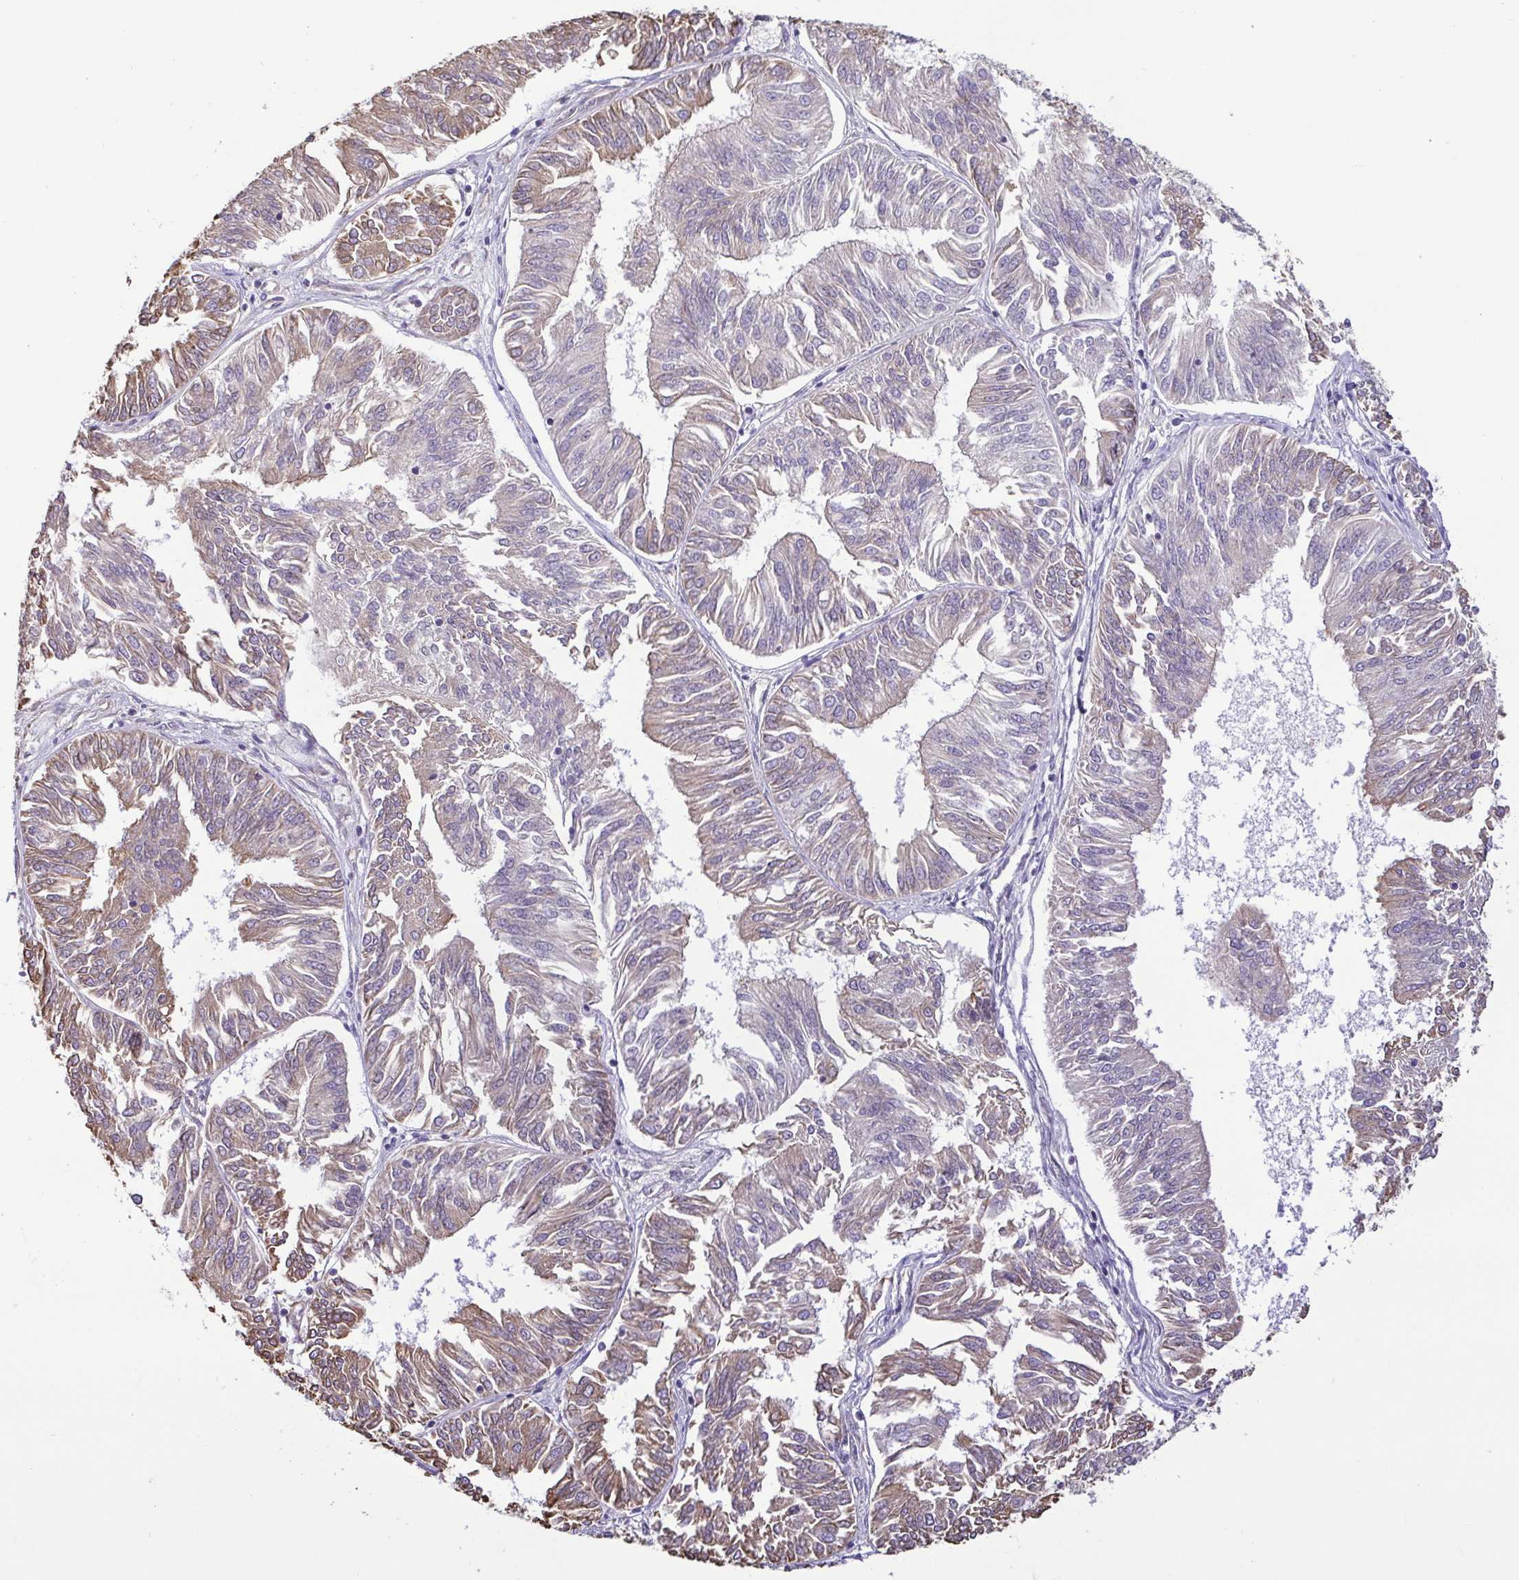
{"staining": {"intensity": "weak", "quantity": "25%-75%", "location": "cytoplasmic/membranous"}, "tissue": "endometrial cancer", "cell_type": "Tumor cells", "image_type": "cancer", "snomed": [{"axis": "morphology", "description": "Adenocarcinoma, NOS"}, {"axis": "topography", "description": "Endometrium"}], "caption": "An image of endometrial cancer stained for a protein reveals weak cytoplasmic/membranous brown staining in tumor cells.", "gene": "MYL10", "patient": {"sex": "female", "age": 58}}